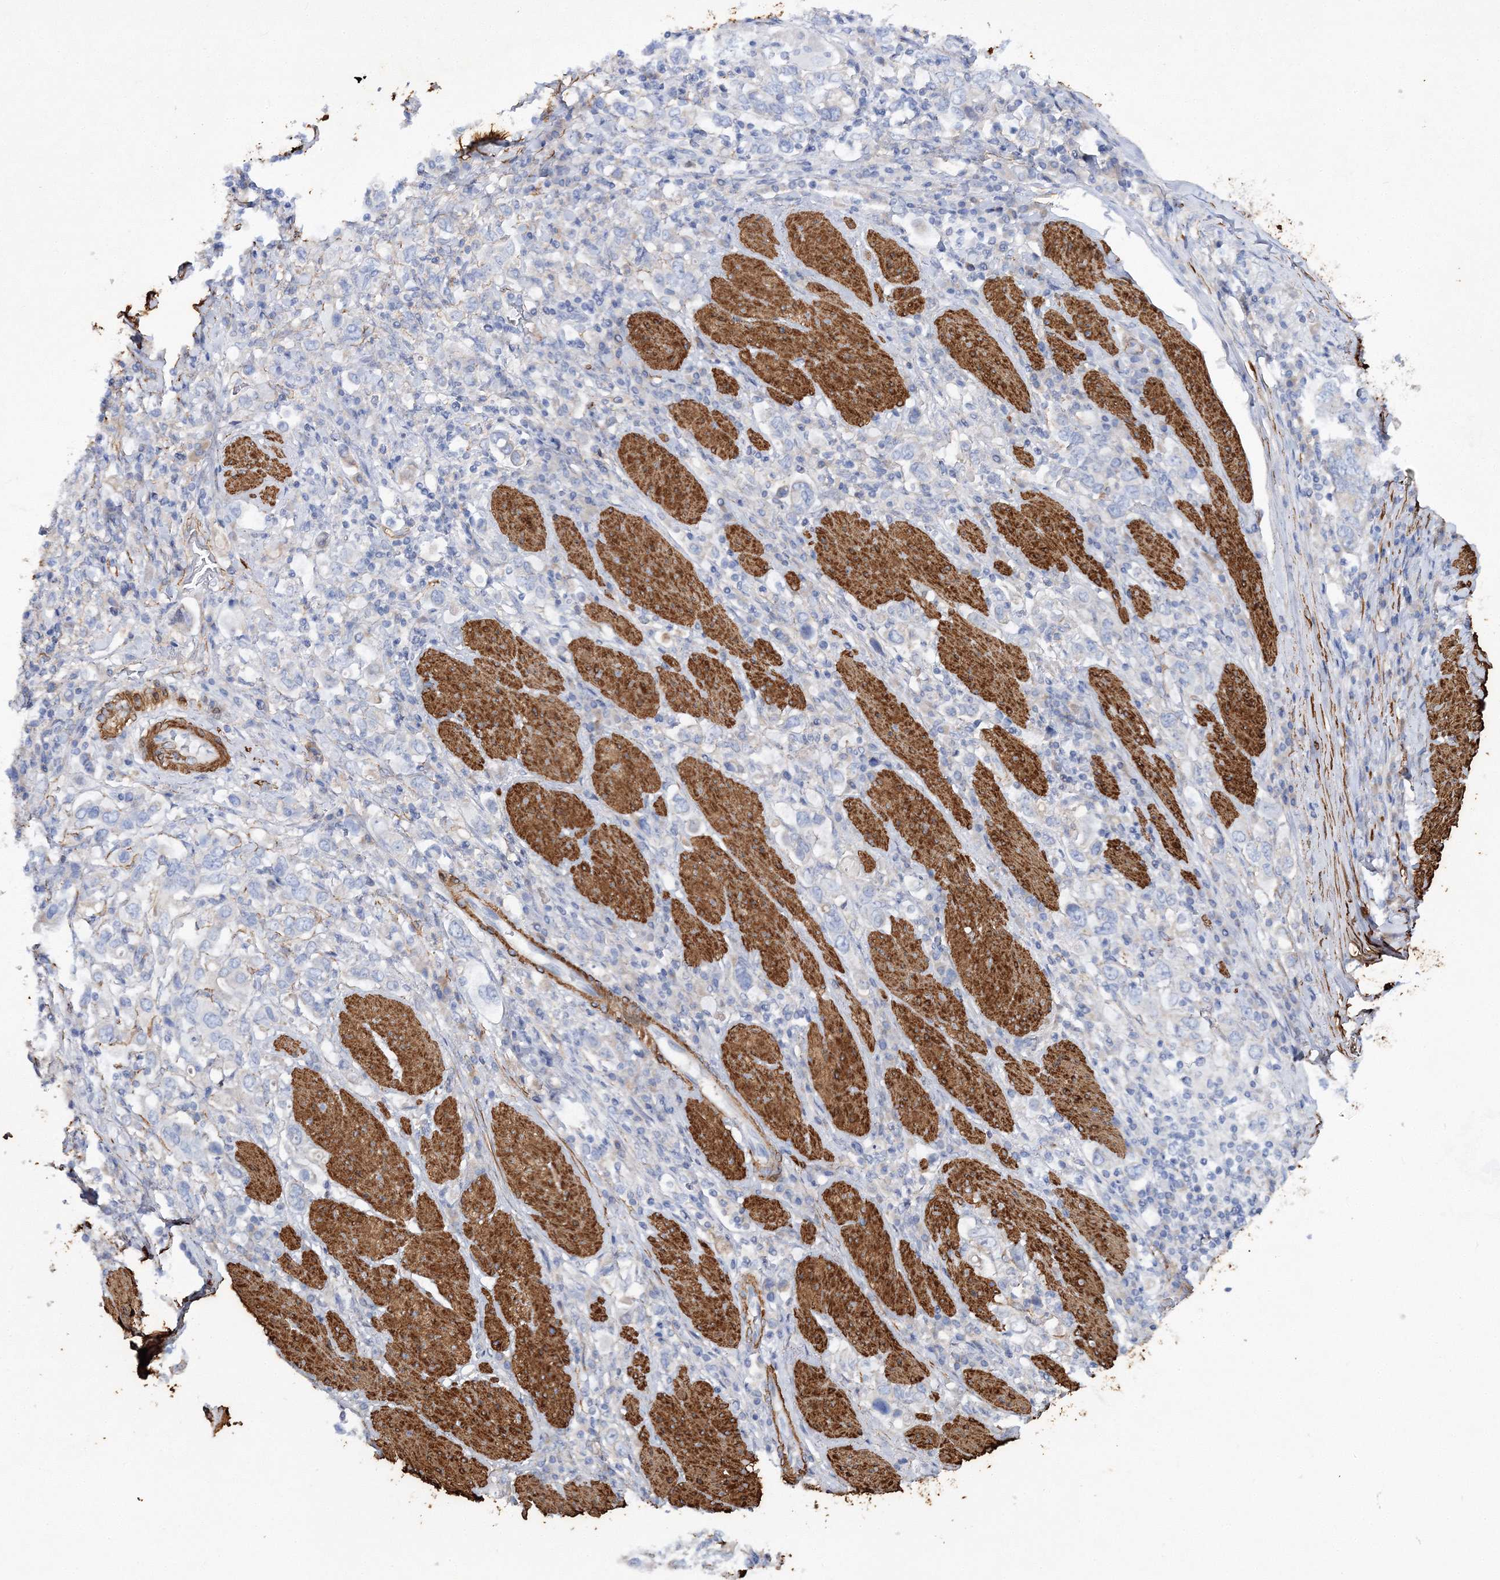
{"staining": {"intensity": "negative", "quantity": "none", "location": "none"}, "tissue": "stomach cancer", "cell_type": "Tumor cells", "image_type": "cancer", "snomed": [{"axis": "morphology", "description": "Adenocarcinoma, NOS"}, {"axis": "topography", "description": "Stomach, upper"}], "caption": "Tumor cells show no significant expression in stomach cancer (adenocarcinoma).", "gene": "RTN2", "patient": {"sex": "male", "age": 62}}